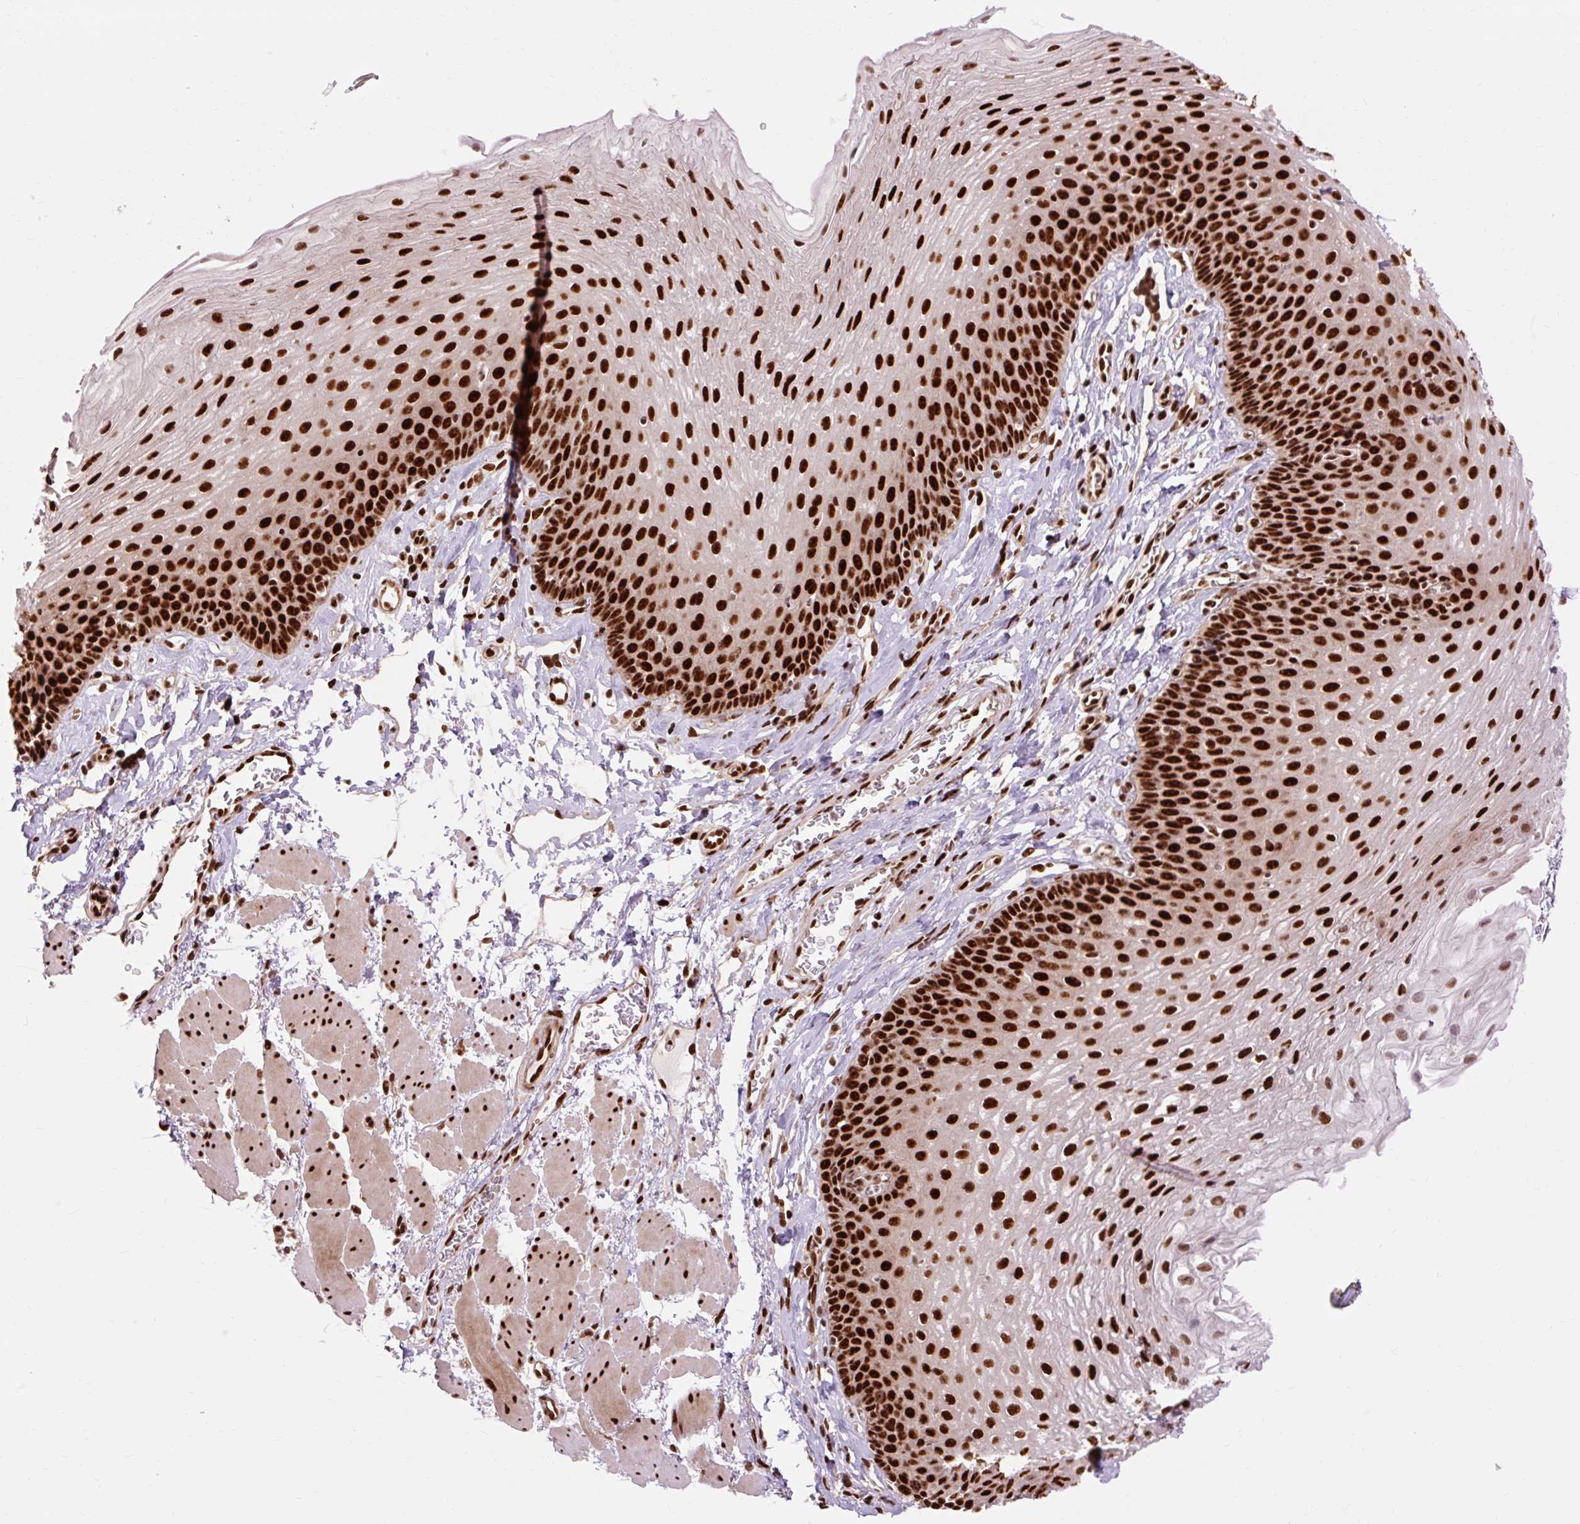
{"staining": {"intensity": "strong", "quantity": ">75%", "location": "nuclear"}, "tissue": "esophagus", "cell_type": "Squamous epithelial cells", "image_type": "normal", "snomed": [{"axis": "morphology", "description": "Normal tissue, NOS"}, {"axis": "topography", "description": "Esophagus"}], "caption": "Strong nuclear expression is seen in approximately >75% of squamous epithelial cells in benign esophagus.", "gene": "MECOM", "patient": {"sex": "female", "age": 81}}